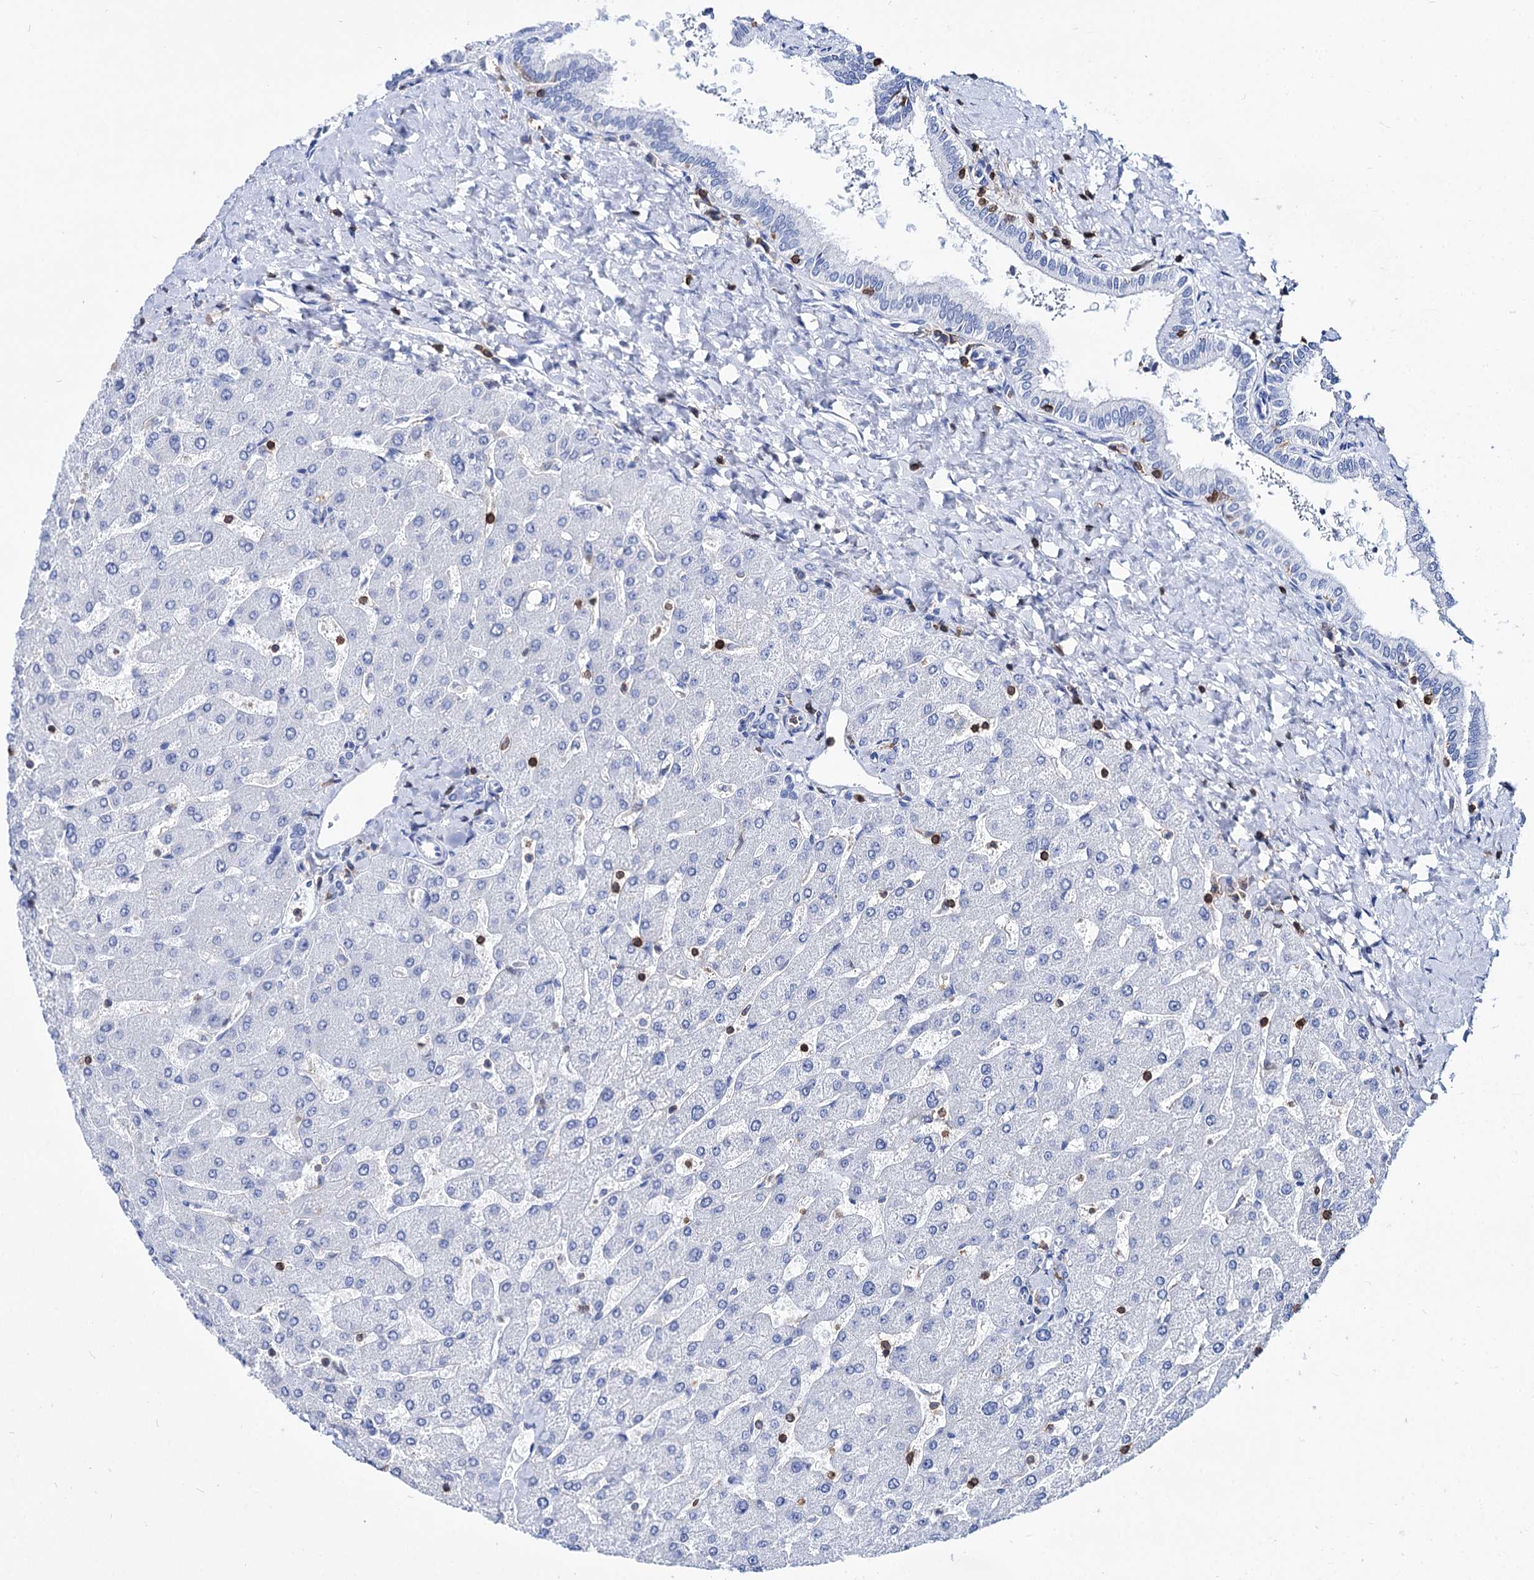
{"staining": {"intensity": "negative", "quantity": "none", "location": "none"}, "tissue": "liver", "cell_type": "Cholangiocytes", "image_type": "normal", "snomed": [{"axis": "morphology", "description": "Normal tissue, NOS"}, {"axis": "topography", "description": "Liver"}], "caption": "Benign liver was stained to show a protein in brown. There is no significant expression in cholangiocytes. (Stains: DAB IHC with hematoxylin counter stain, Microscopy: brightfield microscopy at high magnification).", "gene": "DEF6", "patient": {"sex": "male", "age": 55}}